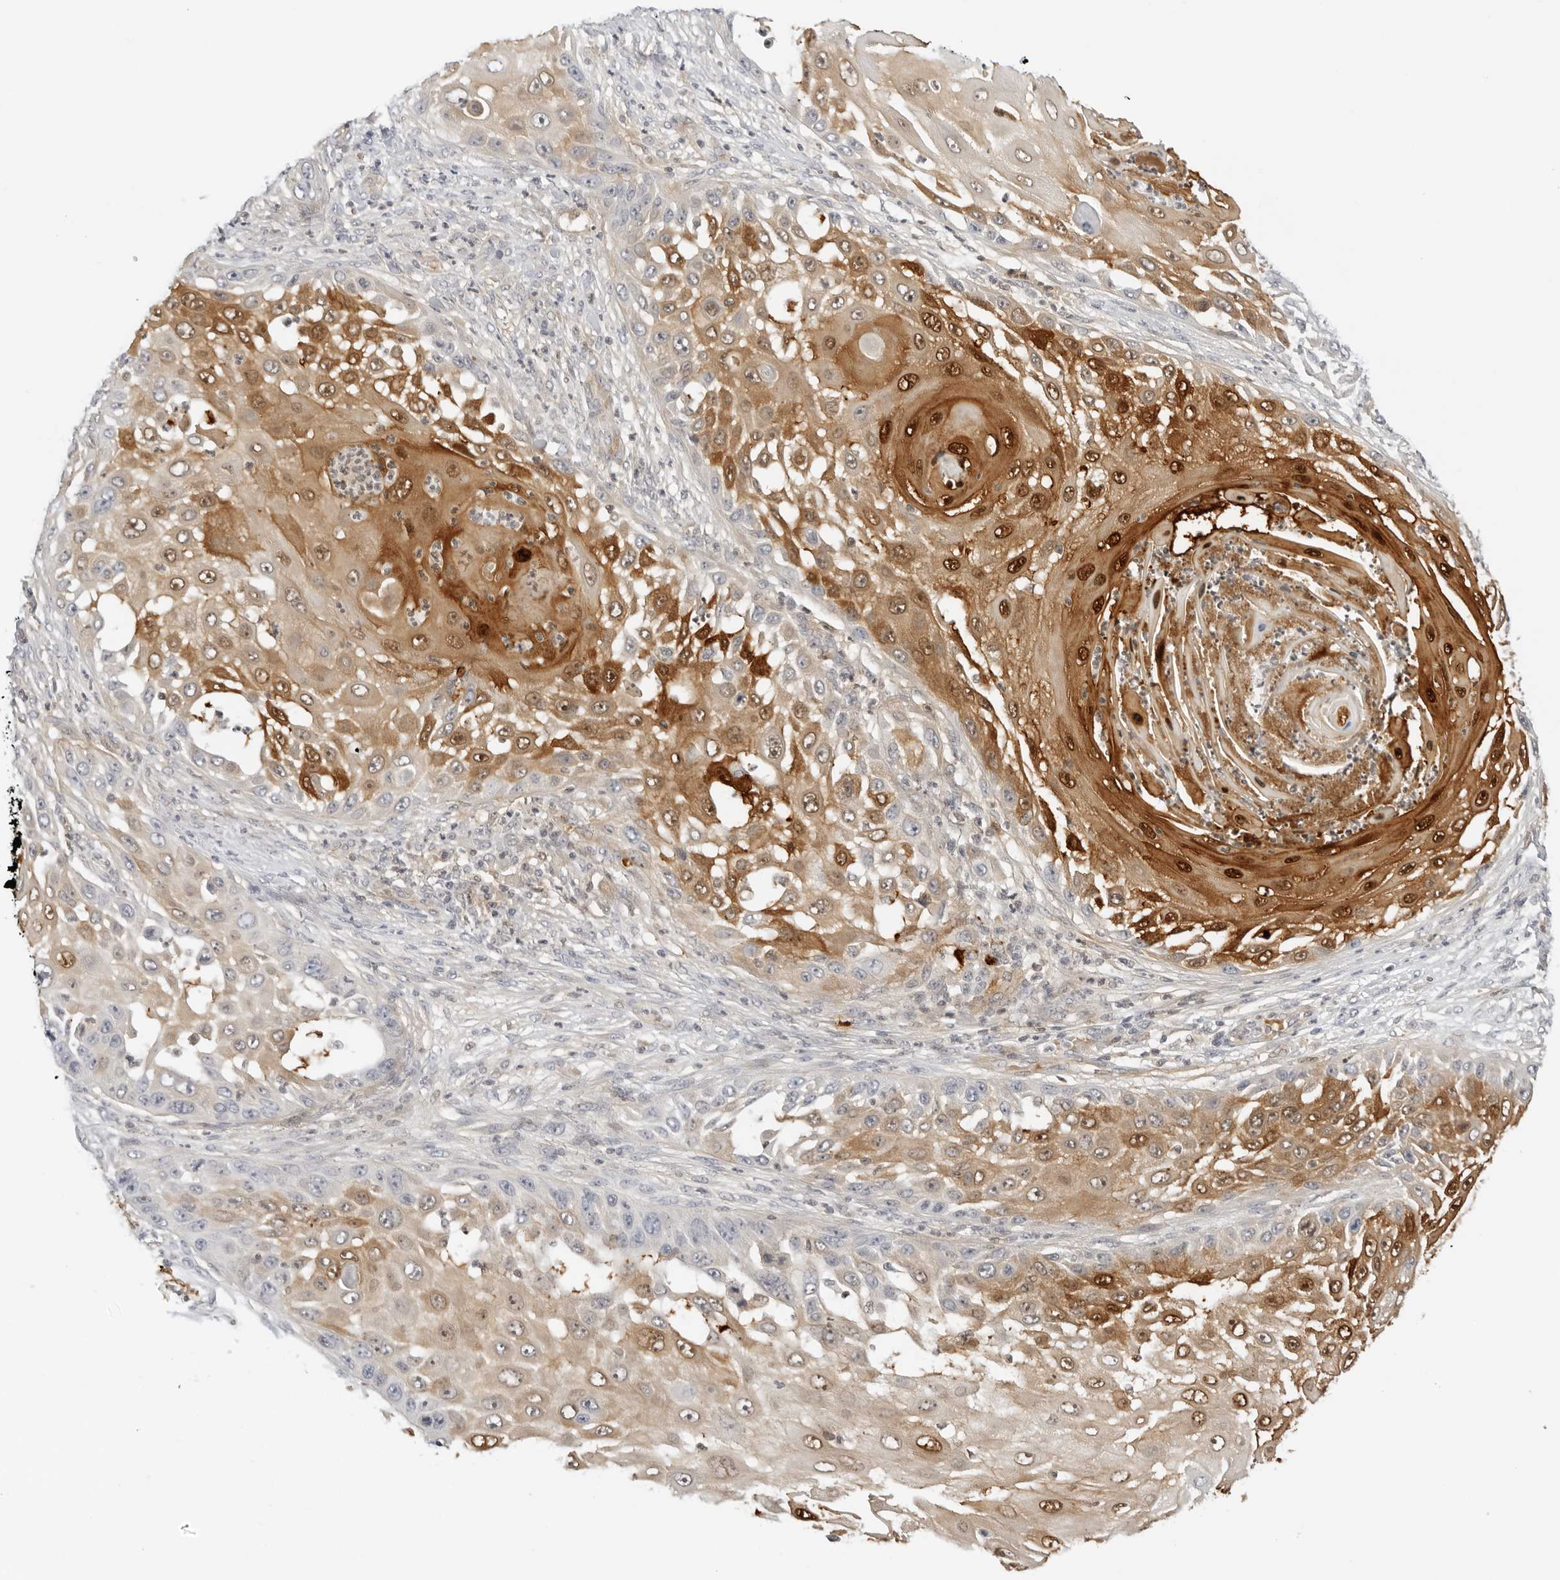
{"staining": {"intensity": "strong", "quantity": "<25%", "location": "cytoplasmic/membranous,nuclear"}, "tissue": "skin cancer", "cell_type": "Tumor cells", "image_type": "cancer", "snomed": [{"axis": "morphology", "description": "Squamous cell carcinoma, NOS"}, {"axis": "topography", "description": "Skin"}], "caption": "Tumor cells demonstrate medium levels of strong cytoplasmic/membranous and nuclear staining in approximately <25% of cells in human squamous cell carcinoma (skin). (Stains: DAB in brown, nuclei in blue, Microscopy: brightfield microscopy at high magnification).", "gene": "OSCP1", "patient": {"sex": "female", "age": 44}}